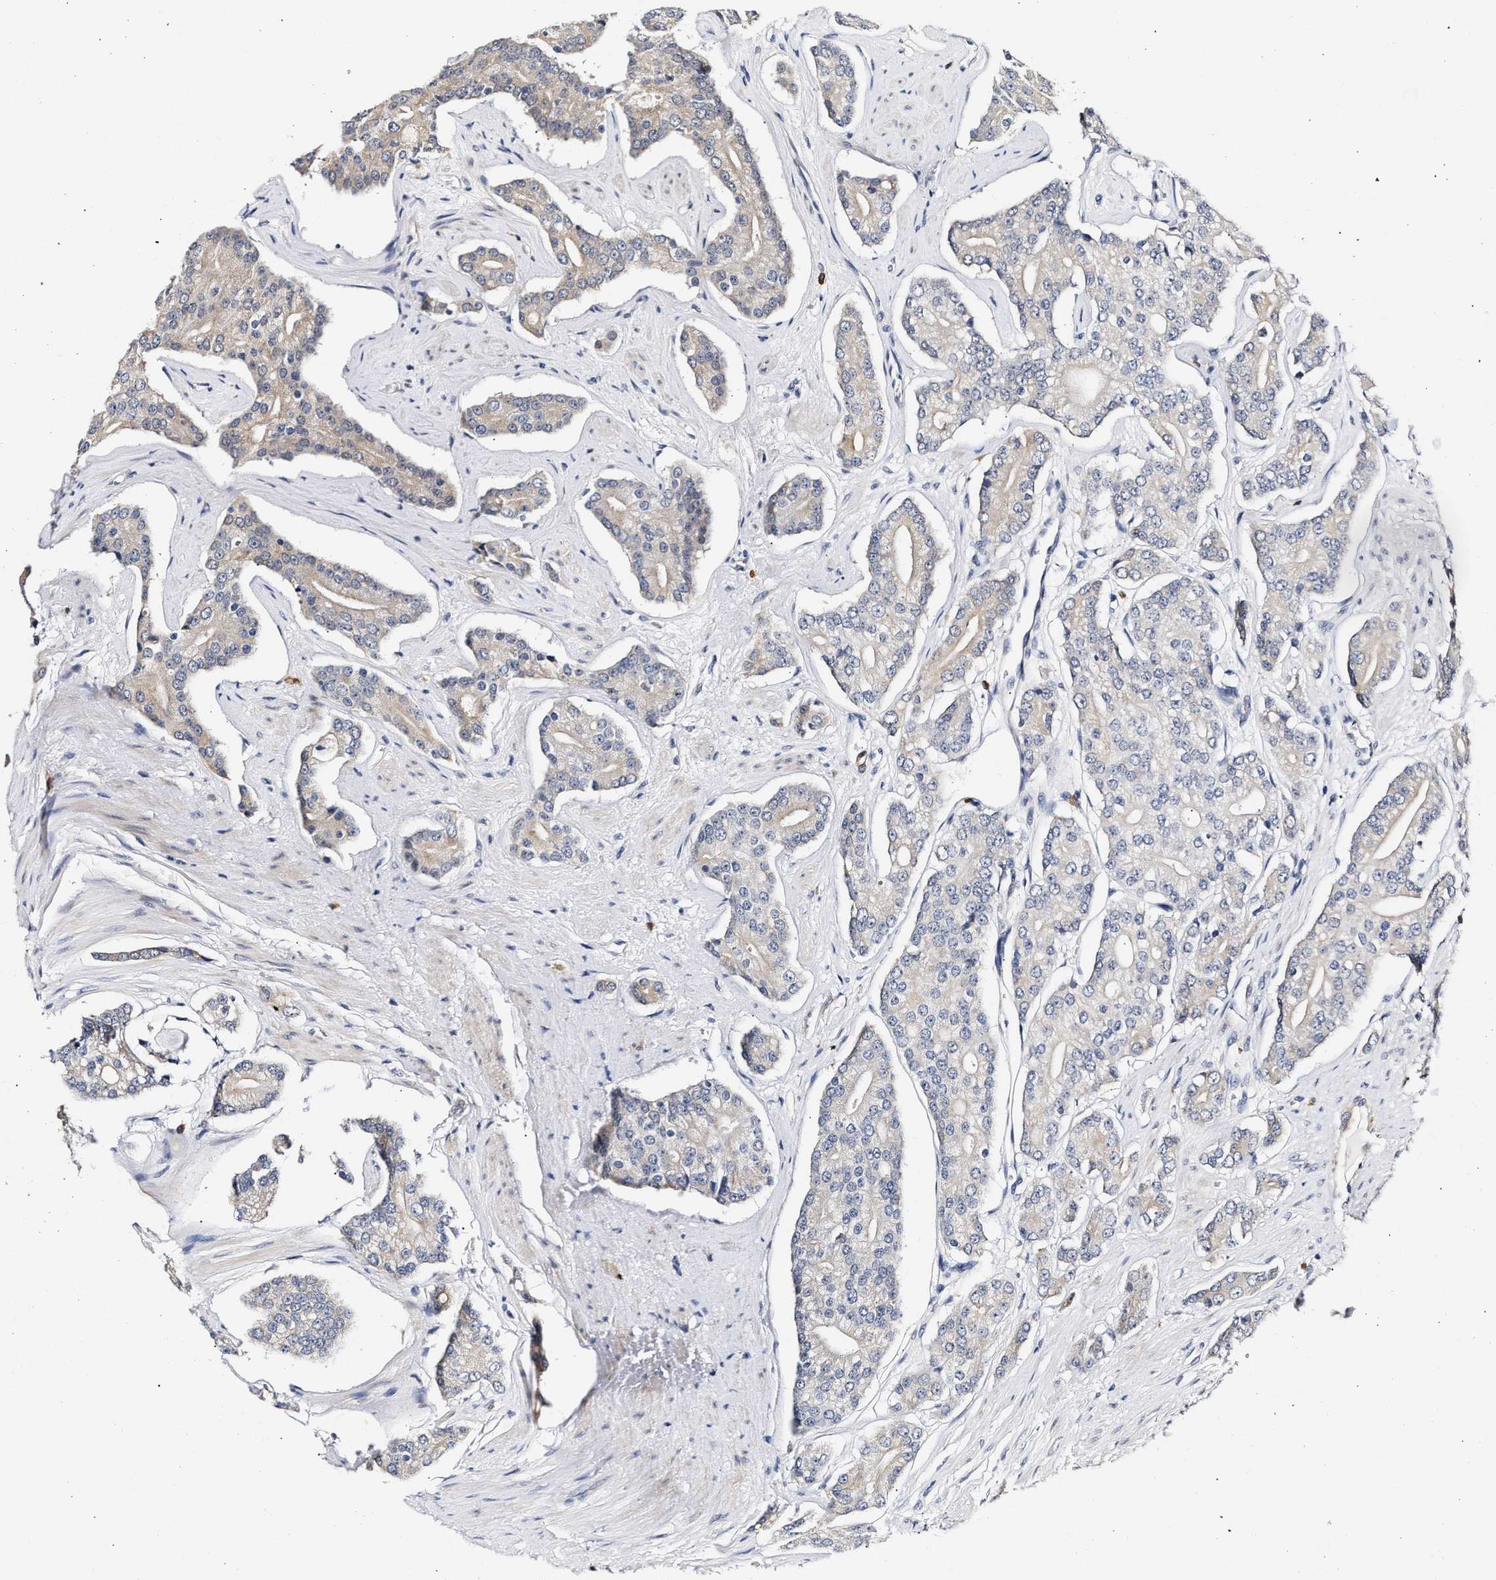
{"staining": {"intensity": "weak", "quantity": "<25%", "location": "cytoplasmic/membranous"}, "tissue": "prostate cancer", "cell_type": "Tumor cells", "image_type": "cancer", "snomed": [{"axis": "morphology", "description": "Adenocarcinoma, High grade"}, {"axis": "topography", "description": "Prostate"}], "caption": "An immunohistochemistry photomicrograph of prostate cancer is shown. There is no staining in tumor cells of prostate cancer. The staining was performed using DAB (3,3'-diaminobenzidine) to visualize the protein expression in brown, while the nuclei were stained in blue with hematoxylin (Magnification: 20x).", "gene": "RINT1", "patient": {"sex": "male", "age": 71}}